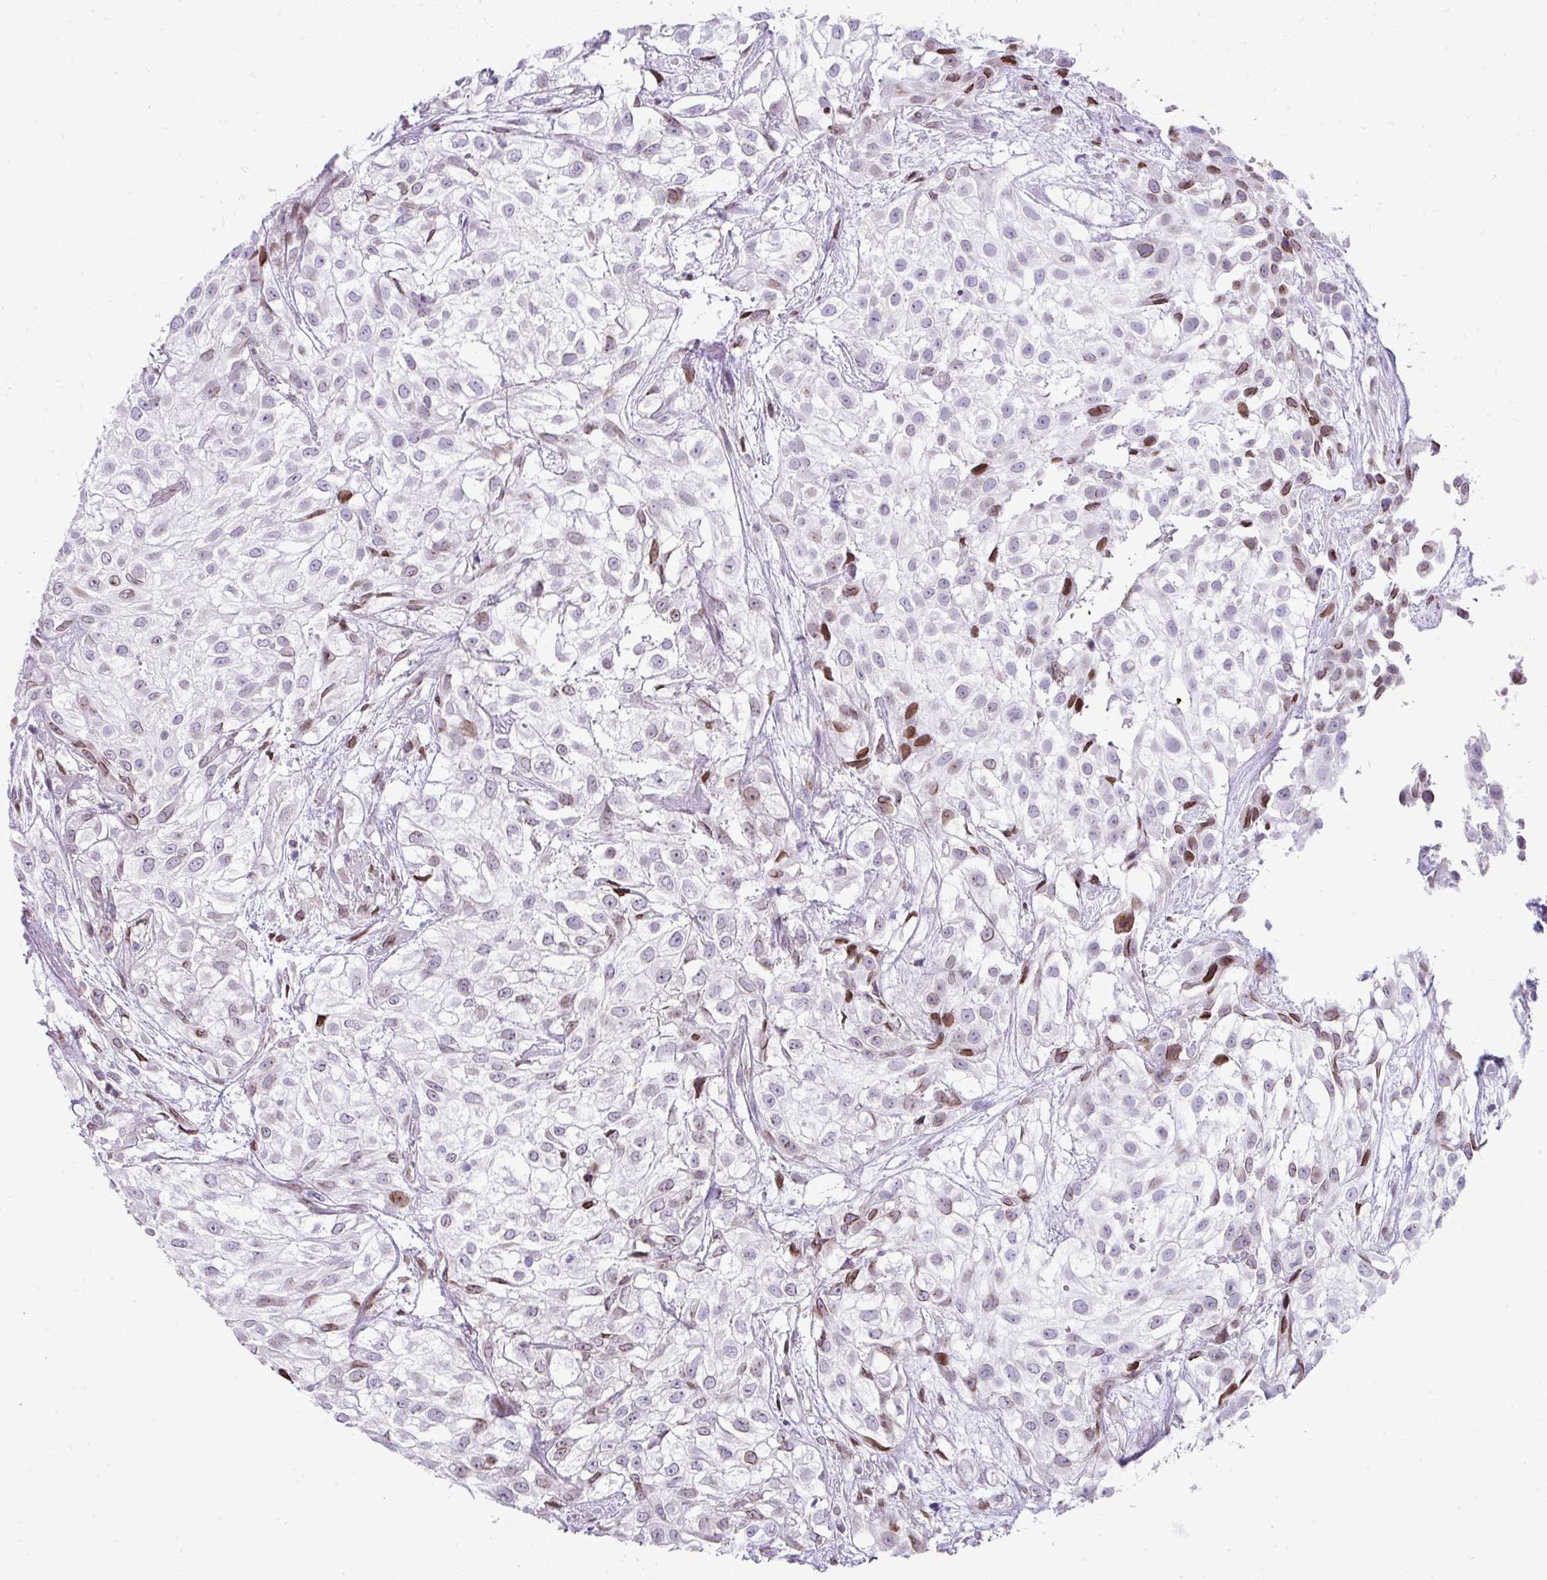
{"staining": {"intensity": "moderate", "quantity": "<25%", "location": "nuclear"}, "tissue": "urothelial cancer", "cell_type": "Tumor cells", "image_type": "cancer", "snomed": [{"axis": "morphology", "description": "Urothelial carcinoma, High grade"}, {"axis": "topography", "description": "Urinary bladder"}], "caption": "Protein analysis of urothelial cancer tissue shows moderate nuclear staining in about <25% of tumor cells. (Stains: DAB (3,3'-diaminobenzidine) in brown, nuclei in blue, Microscopy: brightfield microscopy at high magnification).", "gene": "PLK1", "patient": {"sex": "male", "age": 56}}